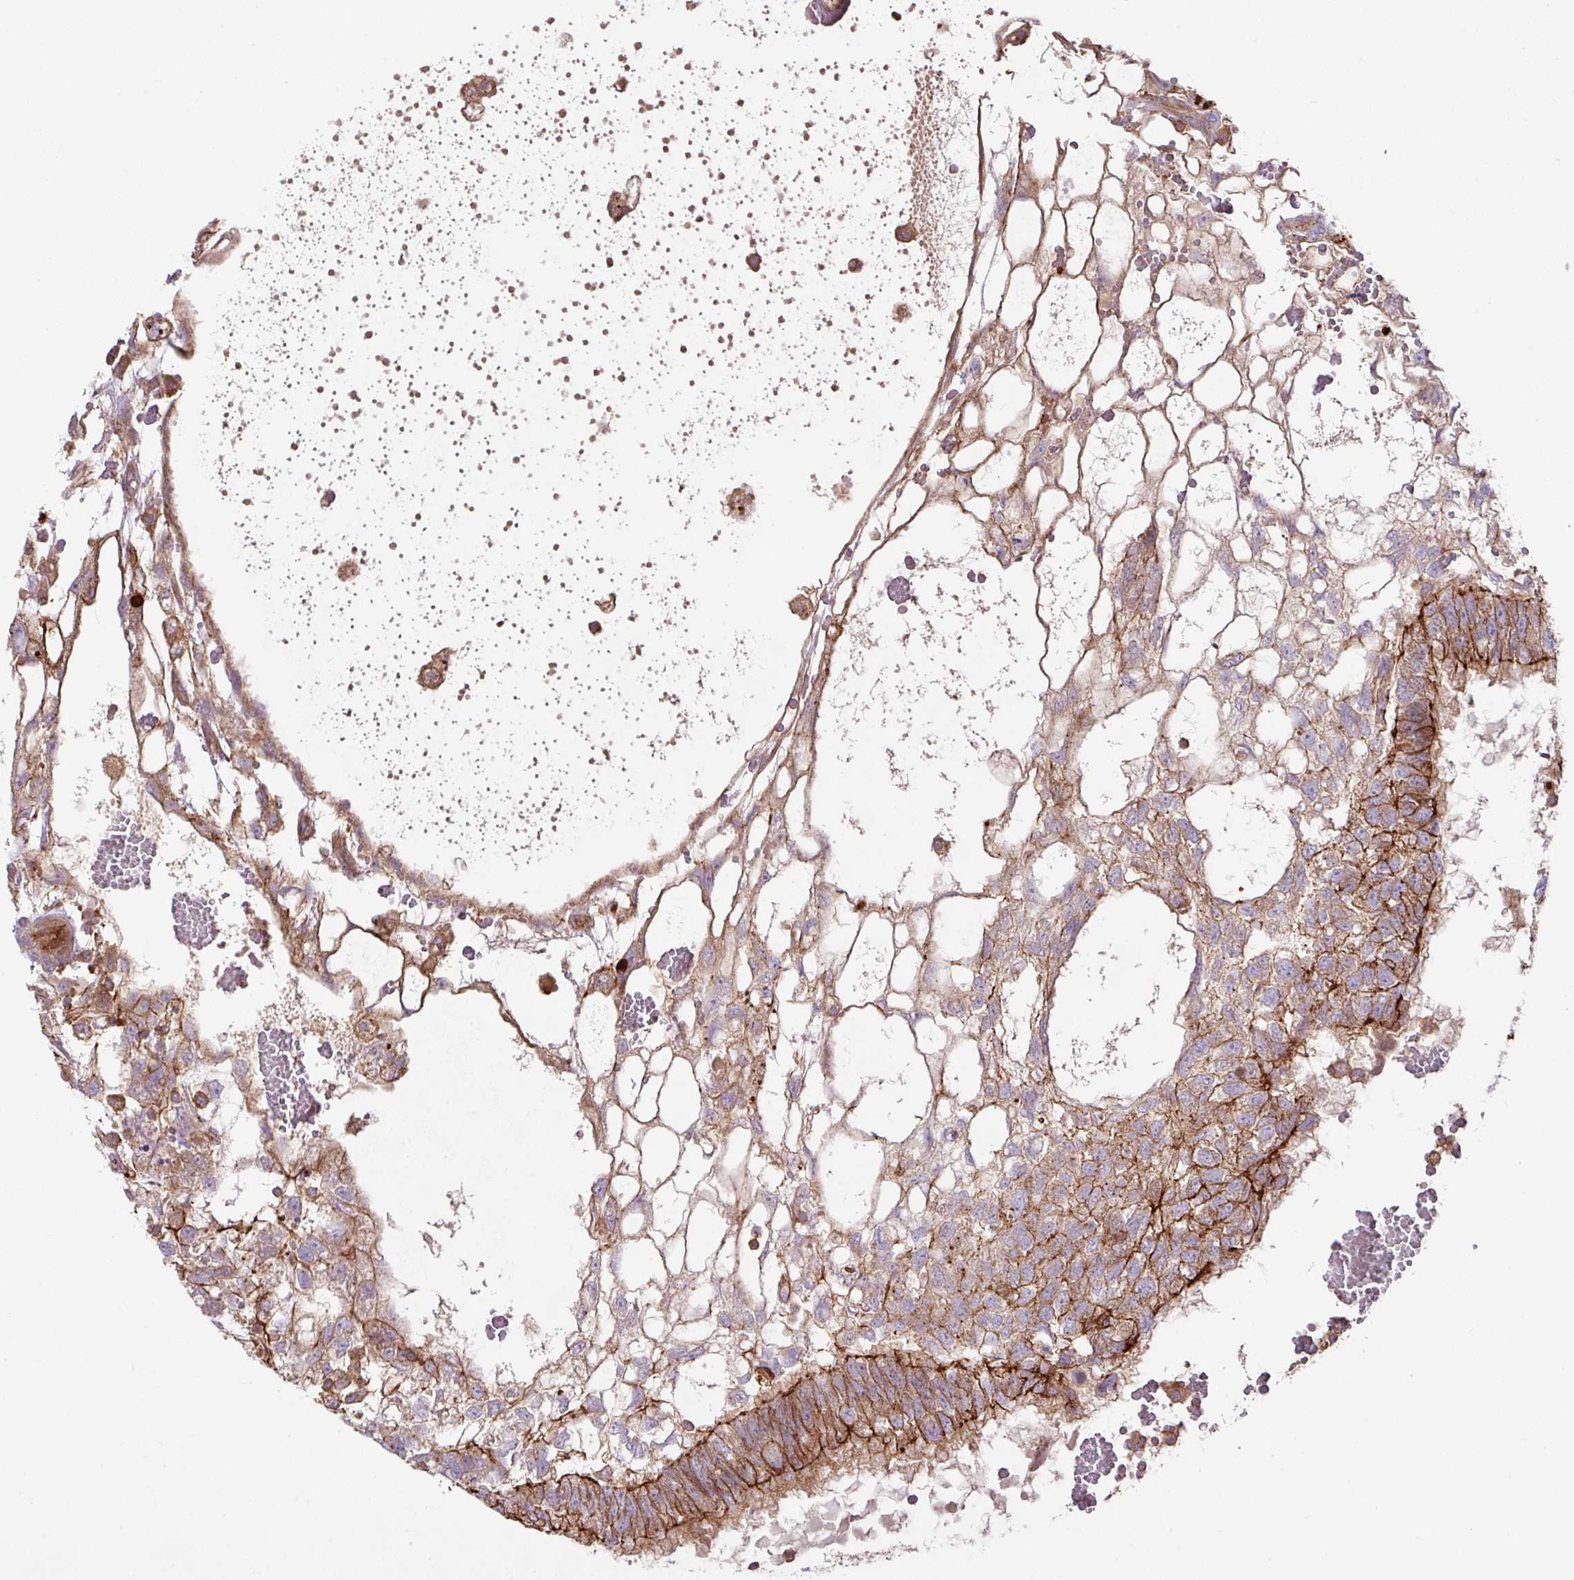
{"staining": {"intensity": "strong", "quantity": "25%-75%", "location": "cytoplasmic/membranous"}, "tissue": "testis cancer", "cell_type": "Tumor cells", "image_type": "cancer", "snomed": [{"axis": "morphology", "description": "Normal tissue, NOS"}, {"axis": "morphology", "description": "Carcinoma, Embryonal, NOS"}, {"axis": "topography", "description": "Testis"}], "caption": "Immunohistochemistry image of human testis cancer (embryonal carcinoma) stained for a protein (brown), which reveals high levels of strong cytoplasmic/membranous staining in about 25%-75% of tumor cells.", "gene": "RIC1", "patient": {"sex": "male", "age": 32}}